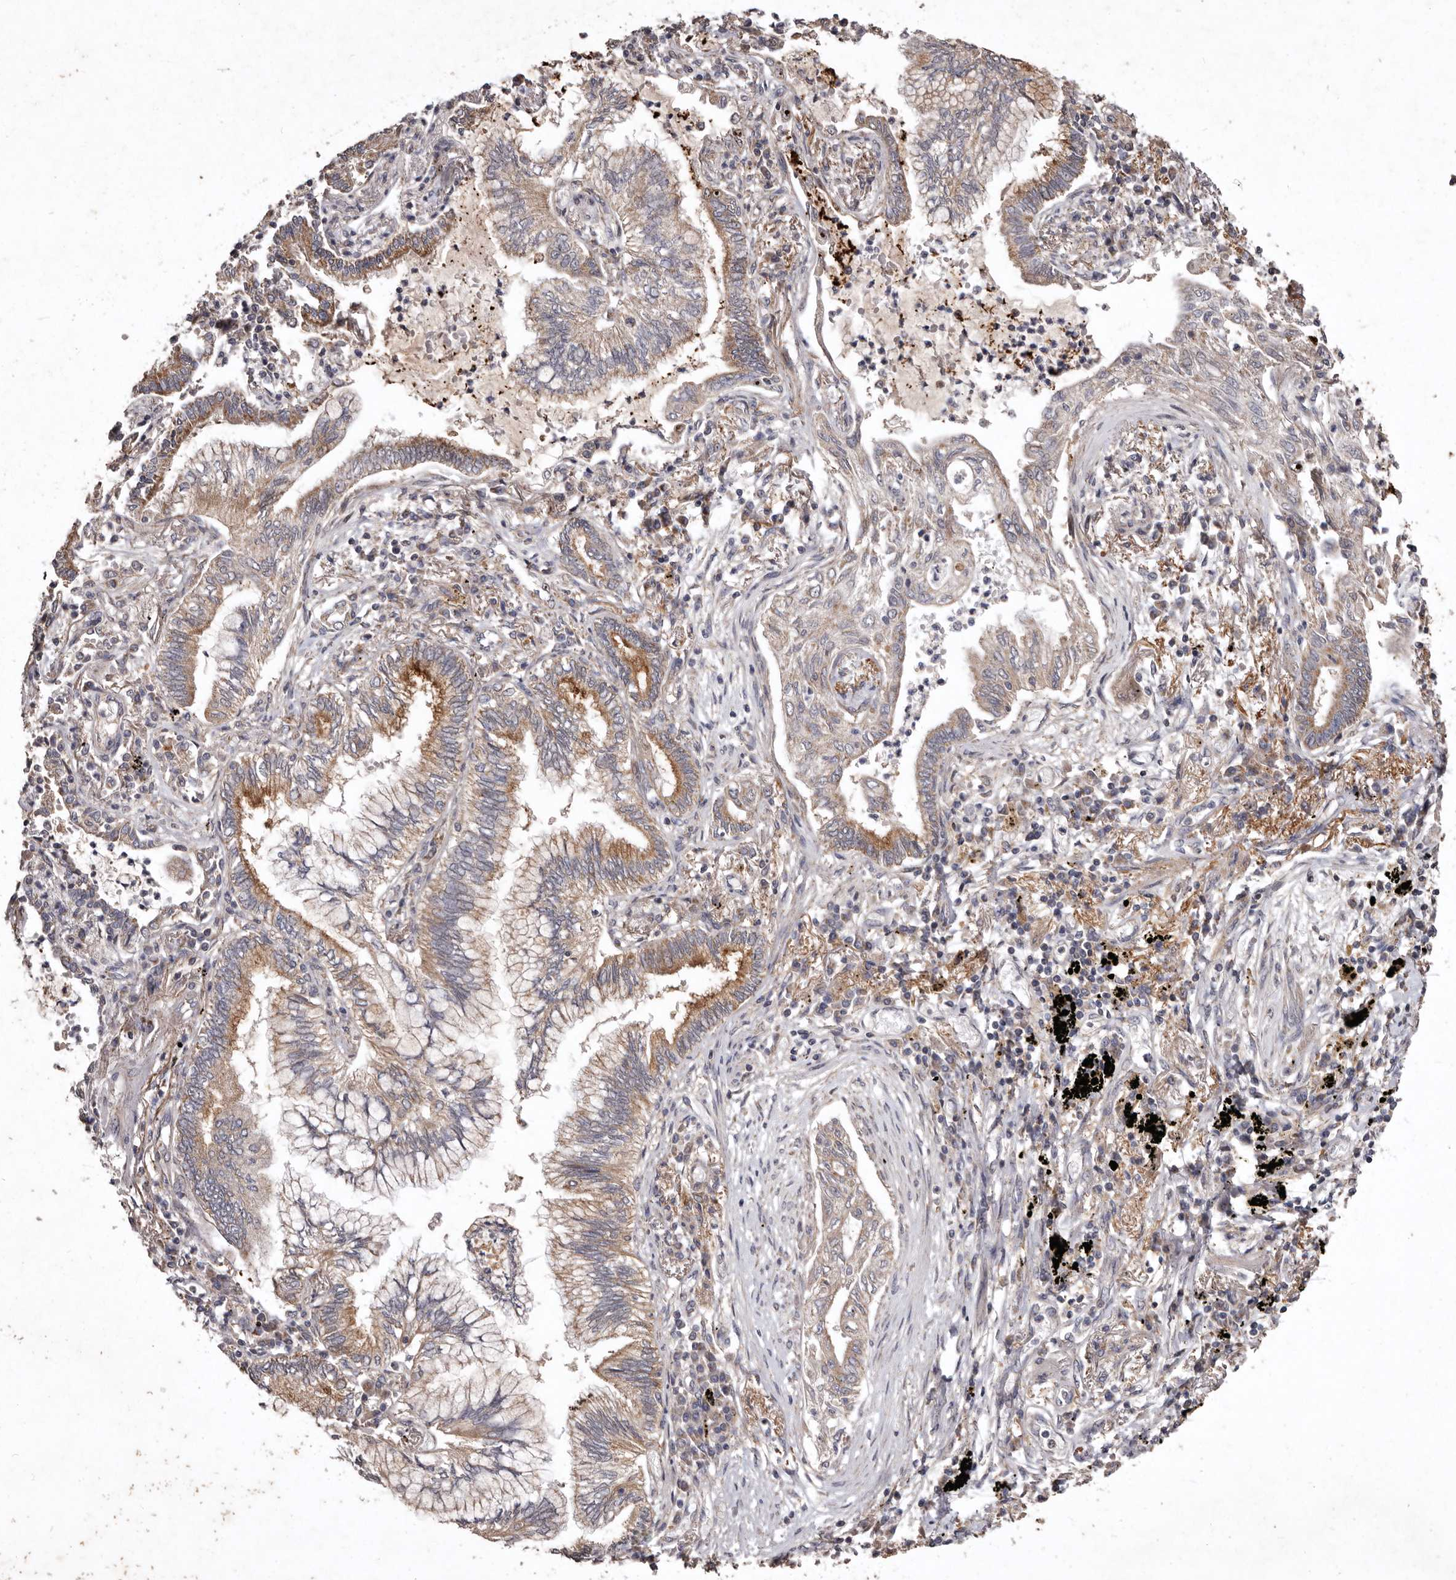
{"staining": {"intensity": "moderate", "quantity": ">75%", "location": "cytoplasmic/membranous"}, "tissue": "bronchus", "cell_type": "Respiratory epithelial cells", "image_type": "normal", "snomed": [{"axis": "morphology", "description": "Normal tissue, NOS"}, {"axis": "morphology", "description": "Adenocarcinoma, NOS"}, {"axis": "topography", "description": "Bronchus"}, {"axis": "topography", "description": "Lung"}], "caption": "An immunohistochemistry (IHC) micrograph of benign tissue is shown. Protein staining in brown shows moderate cytoplasmic/membranous positivity in bronchus within respiratory epithelial cells.", "gene": "FLAD1", "patient": {"sex": "female", "age": 70}}